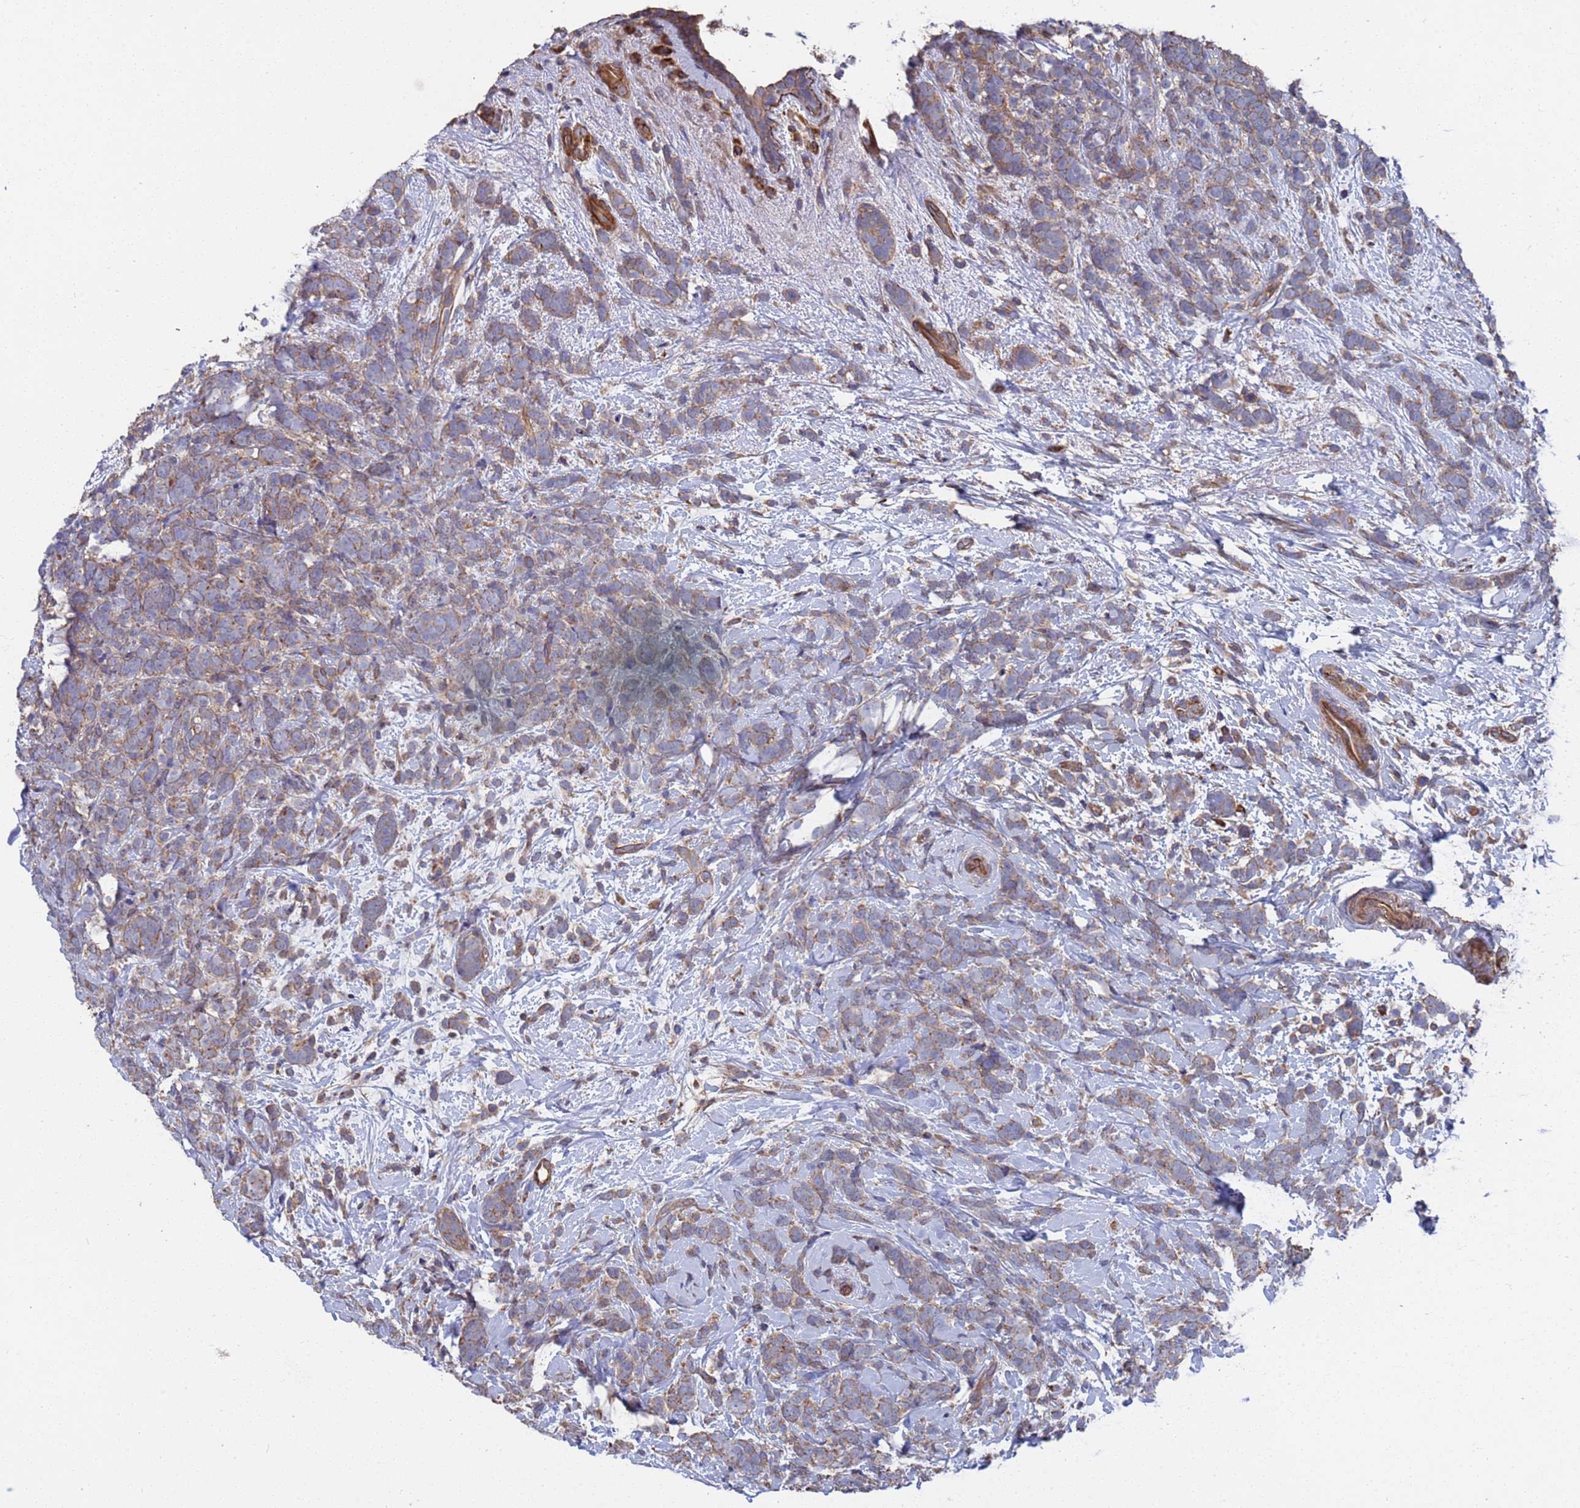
{"staining": {"intensity": "weak", "quantity": ">75%", "location": "cytoplasmic/membranous"}, "tissue": "breast cancer", "cell_type": "Tumor cells", "image_type": "cancer", "snomed": [{"axis": "morphology", "description": "Lobular carcinoma"}, {"axis": "topography", "description": "Breast"}], "caption": "IHC image of neoplastic tissue: breast cancer stained using immunohistochemistry (IHC) demonstrates low levels of weak protein expression localized specifically in the cytoplasmic/membranous of tumor cells, appearing as a cytoplasmic/membranous brown color.", "gene": "PYCR1", "patient": {"sex": "female", "age": 58}}